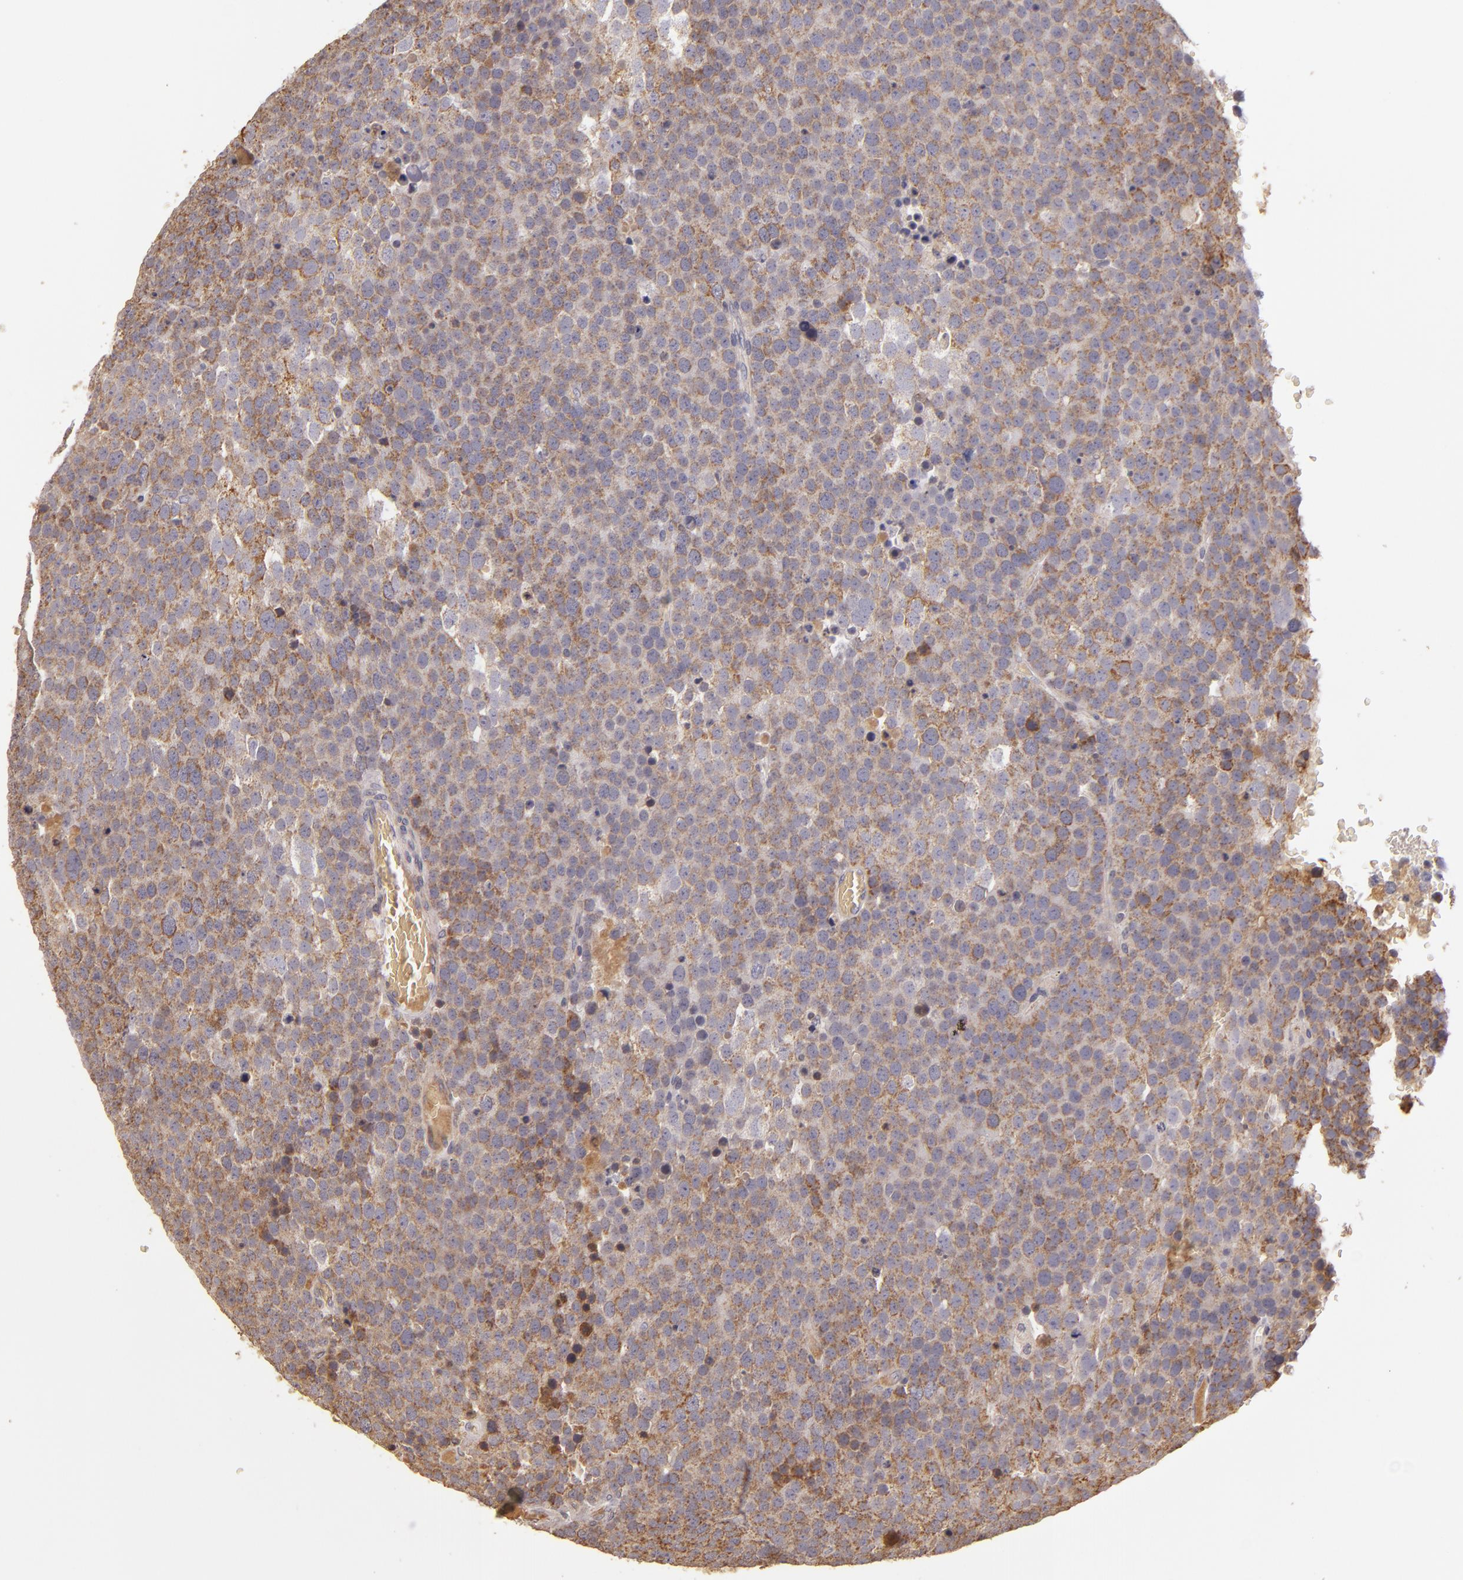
{"staining": {"intensity": "weak", "quantity": ">75%", "location": "cytoplasmic/membranous"}, "tissue": "testis cancer", "cell_type": "Tumor cells", "image_type": "cancer", "snomed": [{"axis": "morphology", "description": "Seminoma, NOS"}, {"axis": "topography", "description": "Testis"}], "caption": "Immunohistochemistry (DAB (3,3'-diaminobenzidine)) staining of human testis cancer (seminoma) demonstrates weak cytoplasmic/membranous protein expression in about >75% of tumor cells. (DAB IHC, brown staining for protein, blue staining for nuclei).", "gene": "ABL1", "patient": {"sex": "male", "age": 71}}